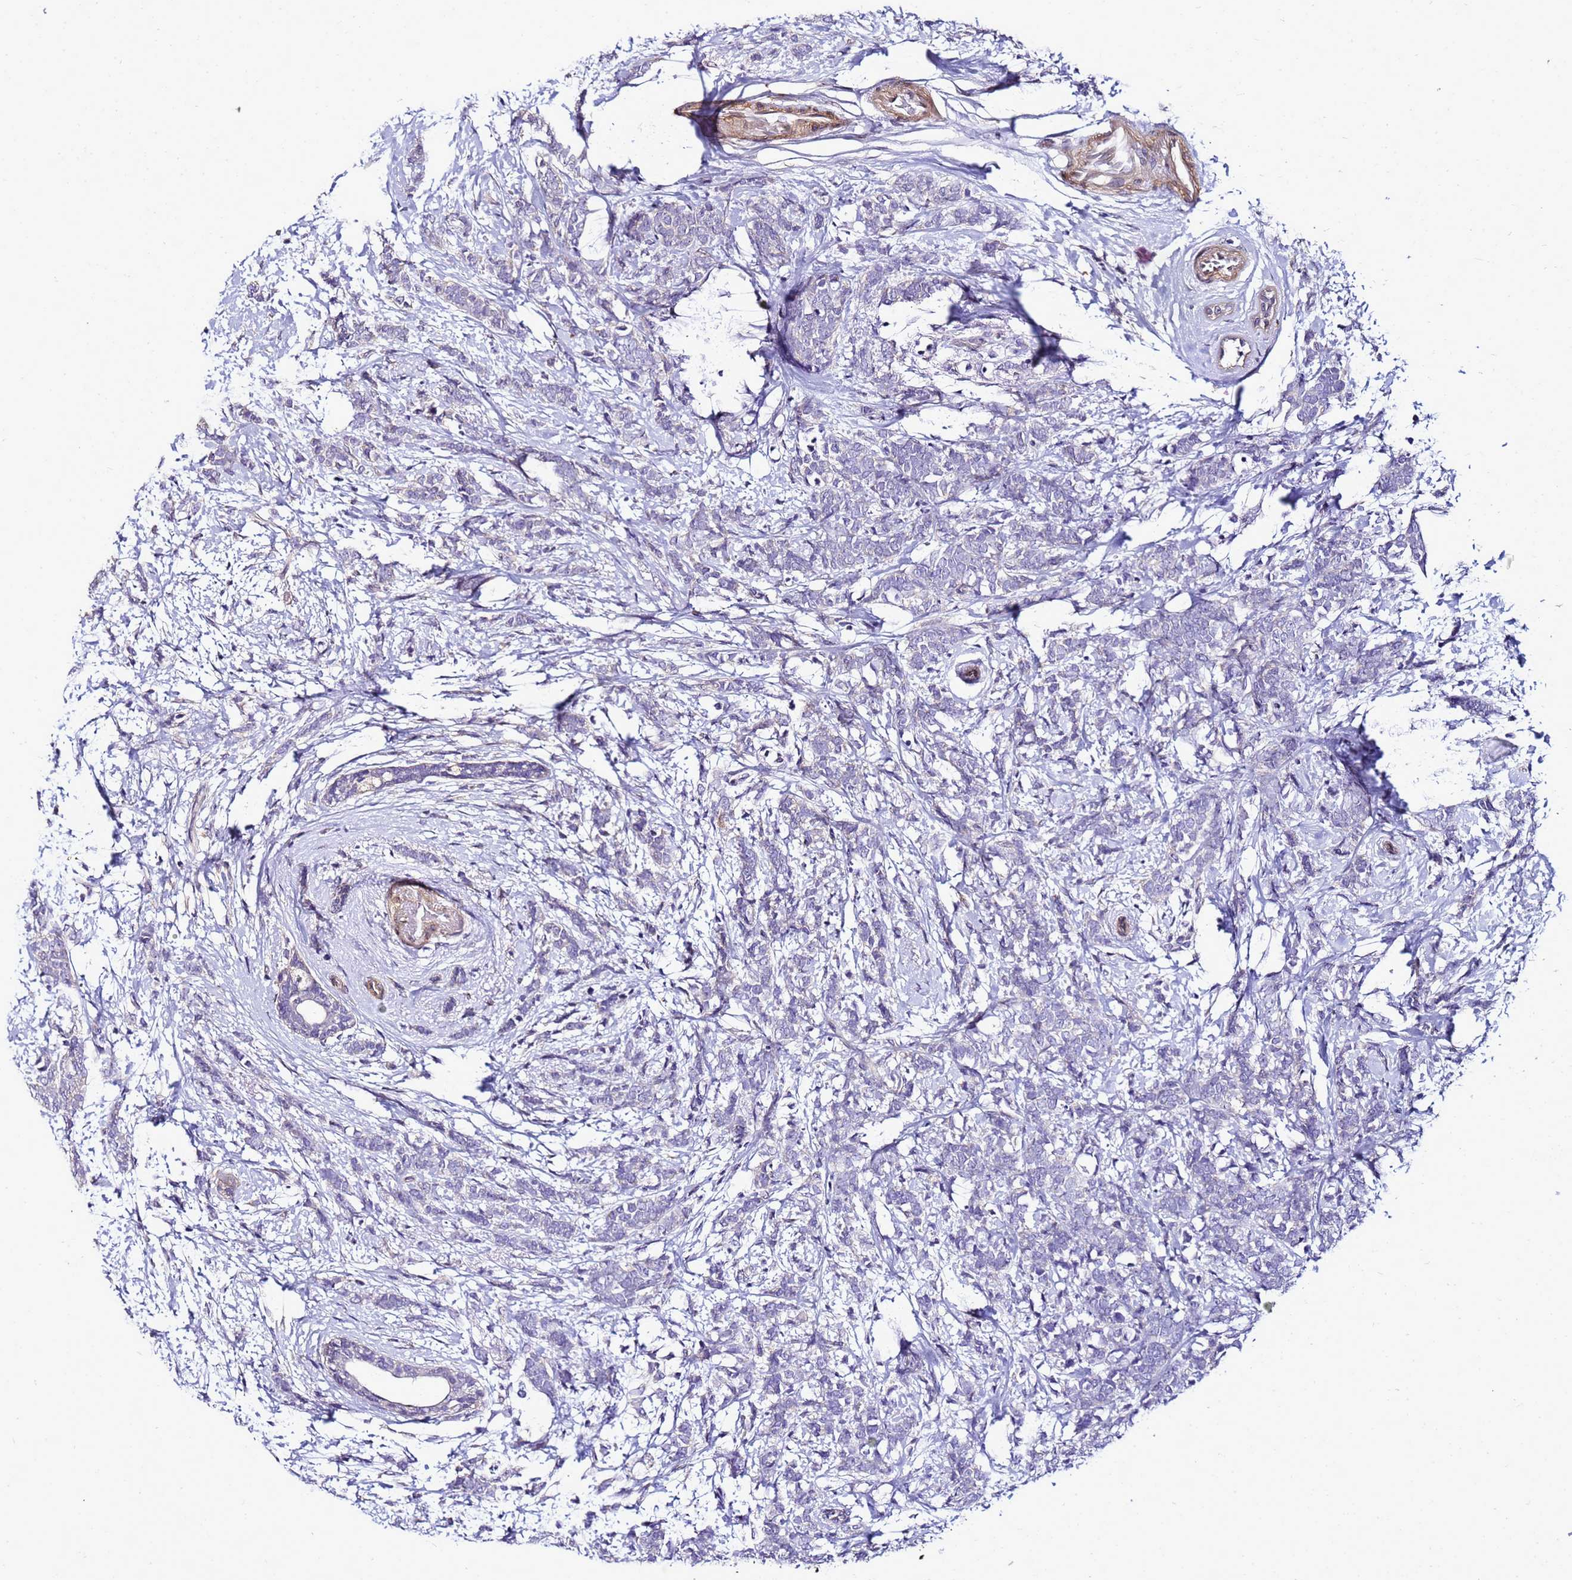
{"staining": {"intensity": "negative", "quantity": "none", "location": "none"}, "tissue": "breast cancer", "cell_type": "Tumor cells", "image_type": "cancer", "snomed": [{"axis": "morphology", "description": "Lobular carcinoma"}, {"axis": "topography", "description": "Breast"}], "caption": "An image of human lobular carcinoma (breast) is negative for staining in tumor cells. (Brightfield microscopy of DAB (3,3'-diaminobenzidine) immunohistochemistry (IHC) at high magnification).", "gene": "FAM166B", "patient": {"sex": "female", "age": 58}}